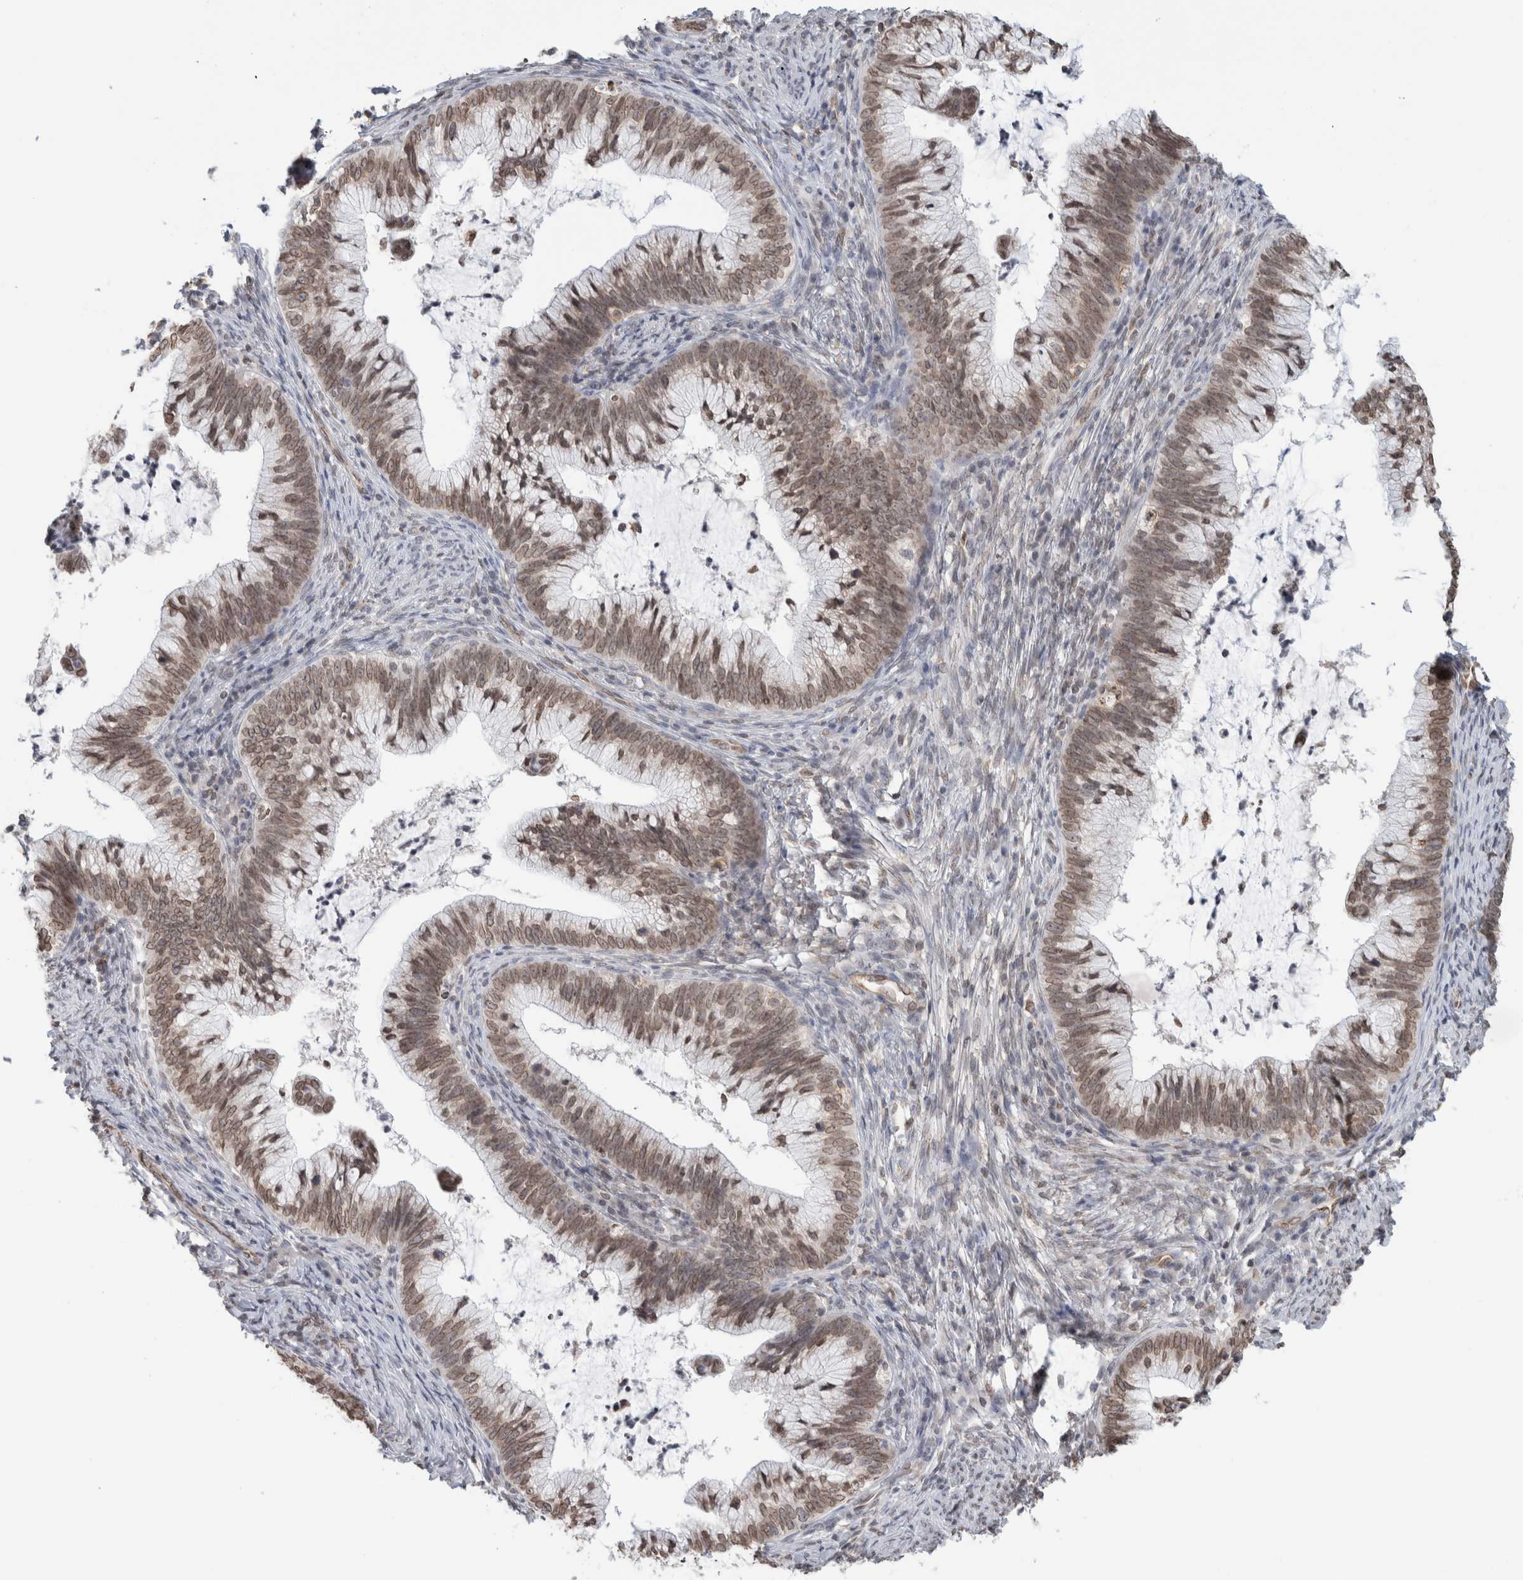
{"staining": {"intensity": "moderate", "quantity": ">75%", "location": "cytoplasmic/membranous,nuclear"}, "tissue": "cervical cancer", "cell_type": "Tumor cells", "image_type": "cancer", "snomed": [{"axis": "morphology", "description": "Adenocarcinoma, NOS"}, {"axis": "topography", "description": "Cervix"}], "caption": "Adenocarcinoma (cervical) was stained to show a protein in brown. There is medium levels of moderate cytoplasmic/membranous and nuclear positivity in approximately >75% of tumor cells.", "gene": "RBMX2", "patient": {"sex": "female", "age": 36}}